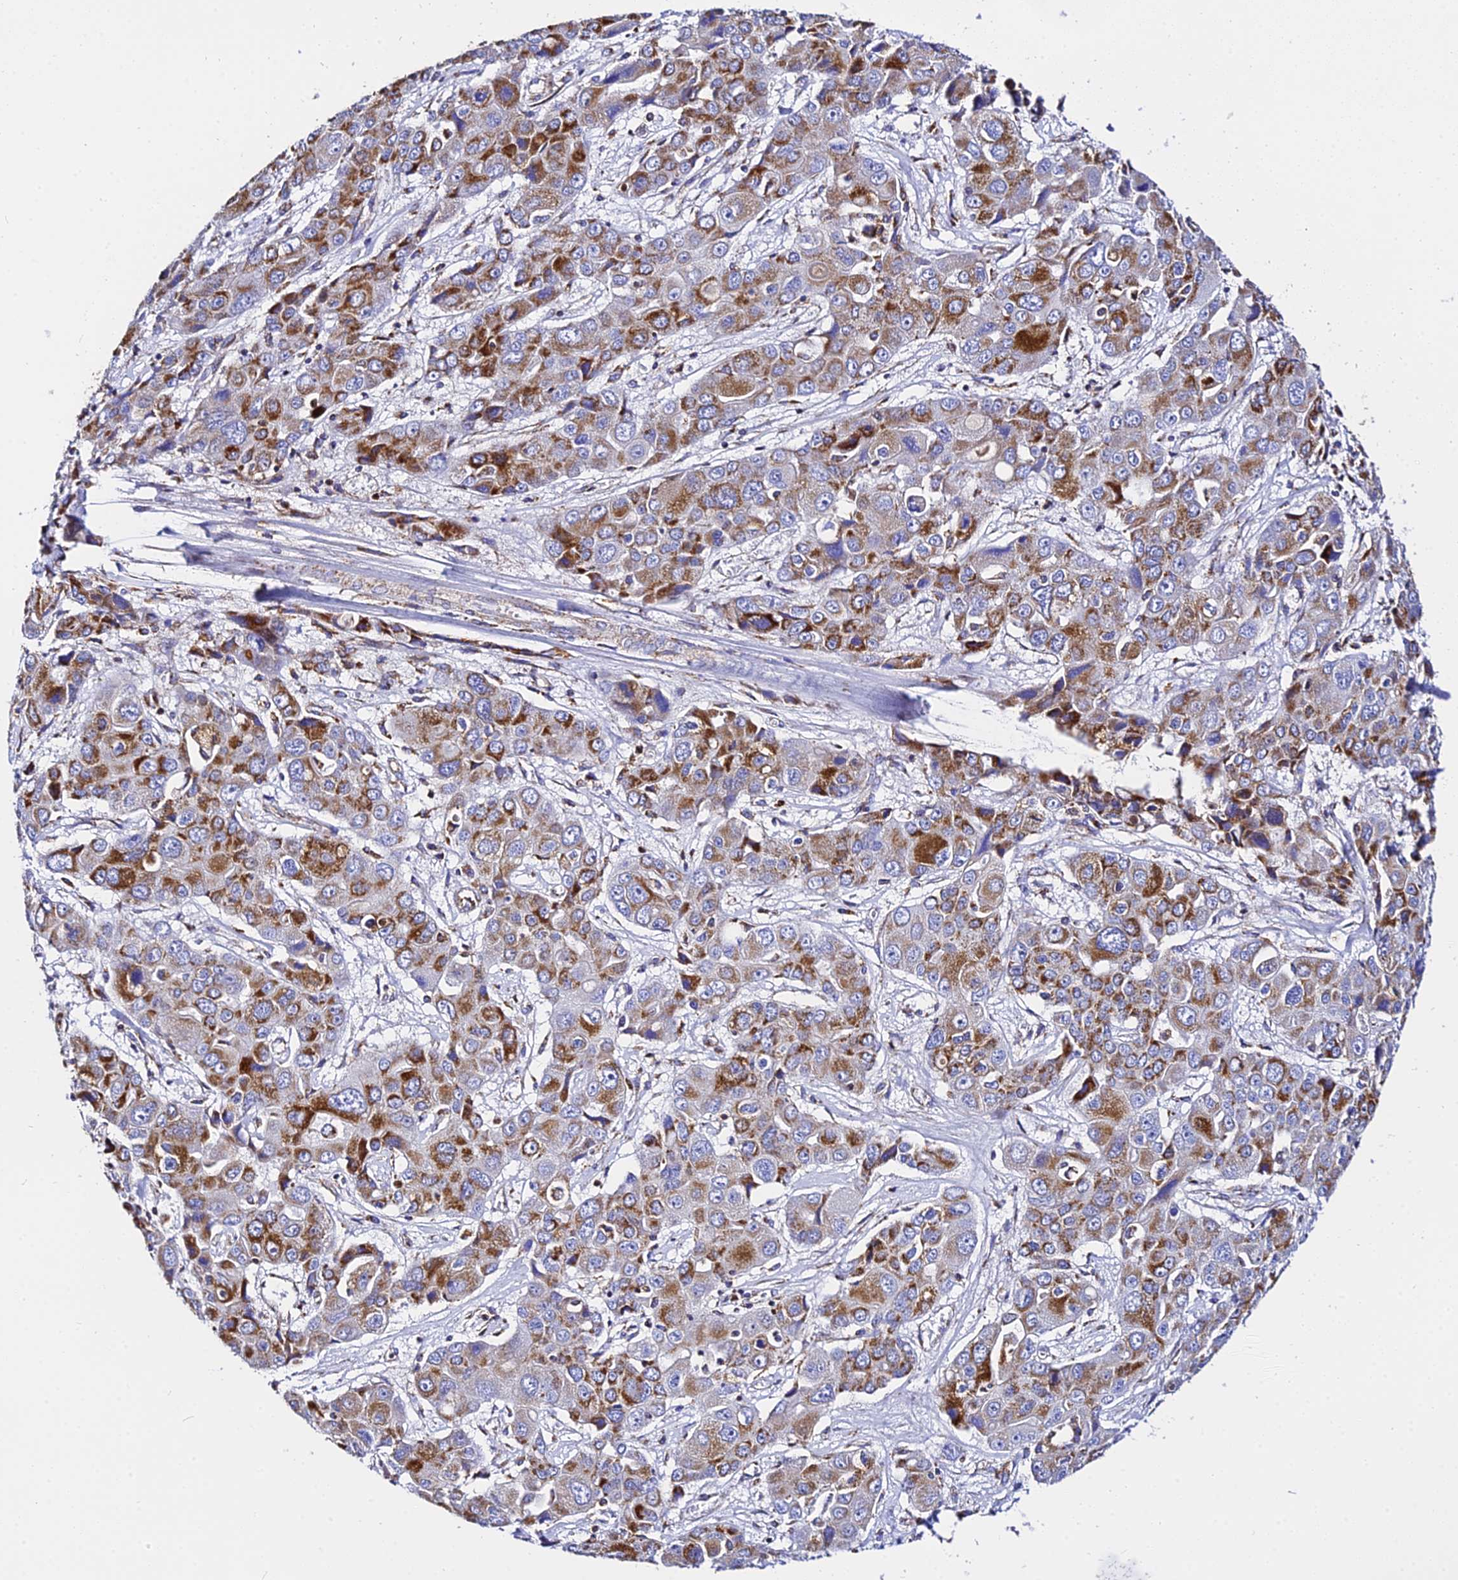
{"staining": {"intensity": "strong", "quantity": "25%-75%", "location": "cytoplasmic/membranous"}, "tissue": "liver cancer", "cell_type": "Tumor cells", "image_type": "cancer", "snomed": [{"axis": "morphology", "description": "Cholangiocarcinoma"}, {"axis": "topography", "description": "Liver"}], "caption": "A brown stain highlights strong cytoplasmic/membranous positivity of a protein in liver cancer tumor cells. The staining was performed using DAB to visualize the protein expression in brown, while the nuclei were stained in blue with hematoxylin (Magnification: 20x).", "gene": "ZNF573", "patient": {"sex": "male", "age": 67}}